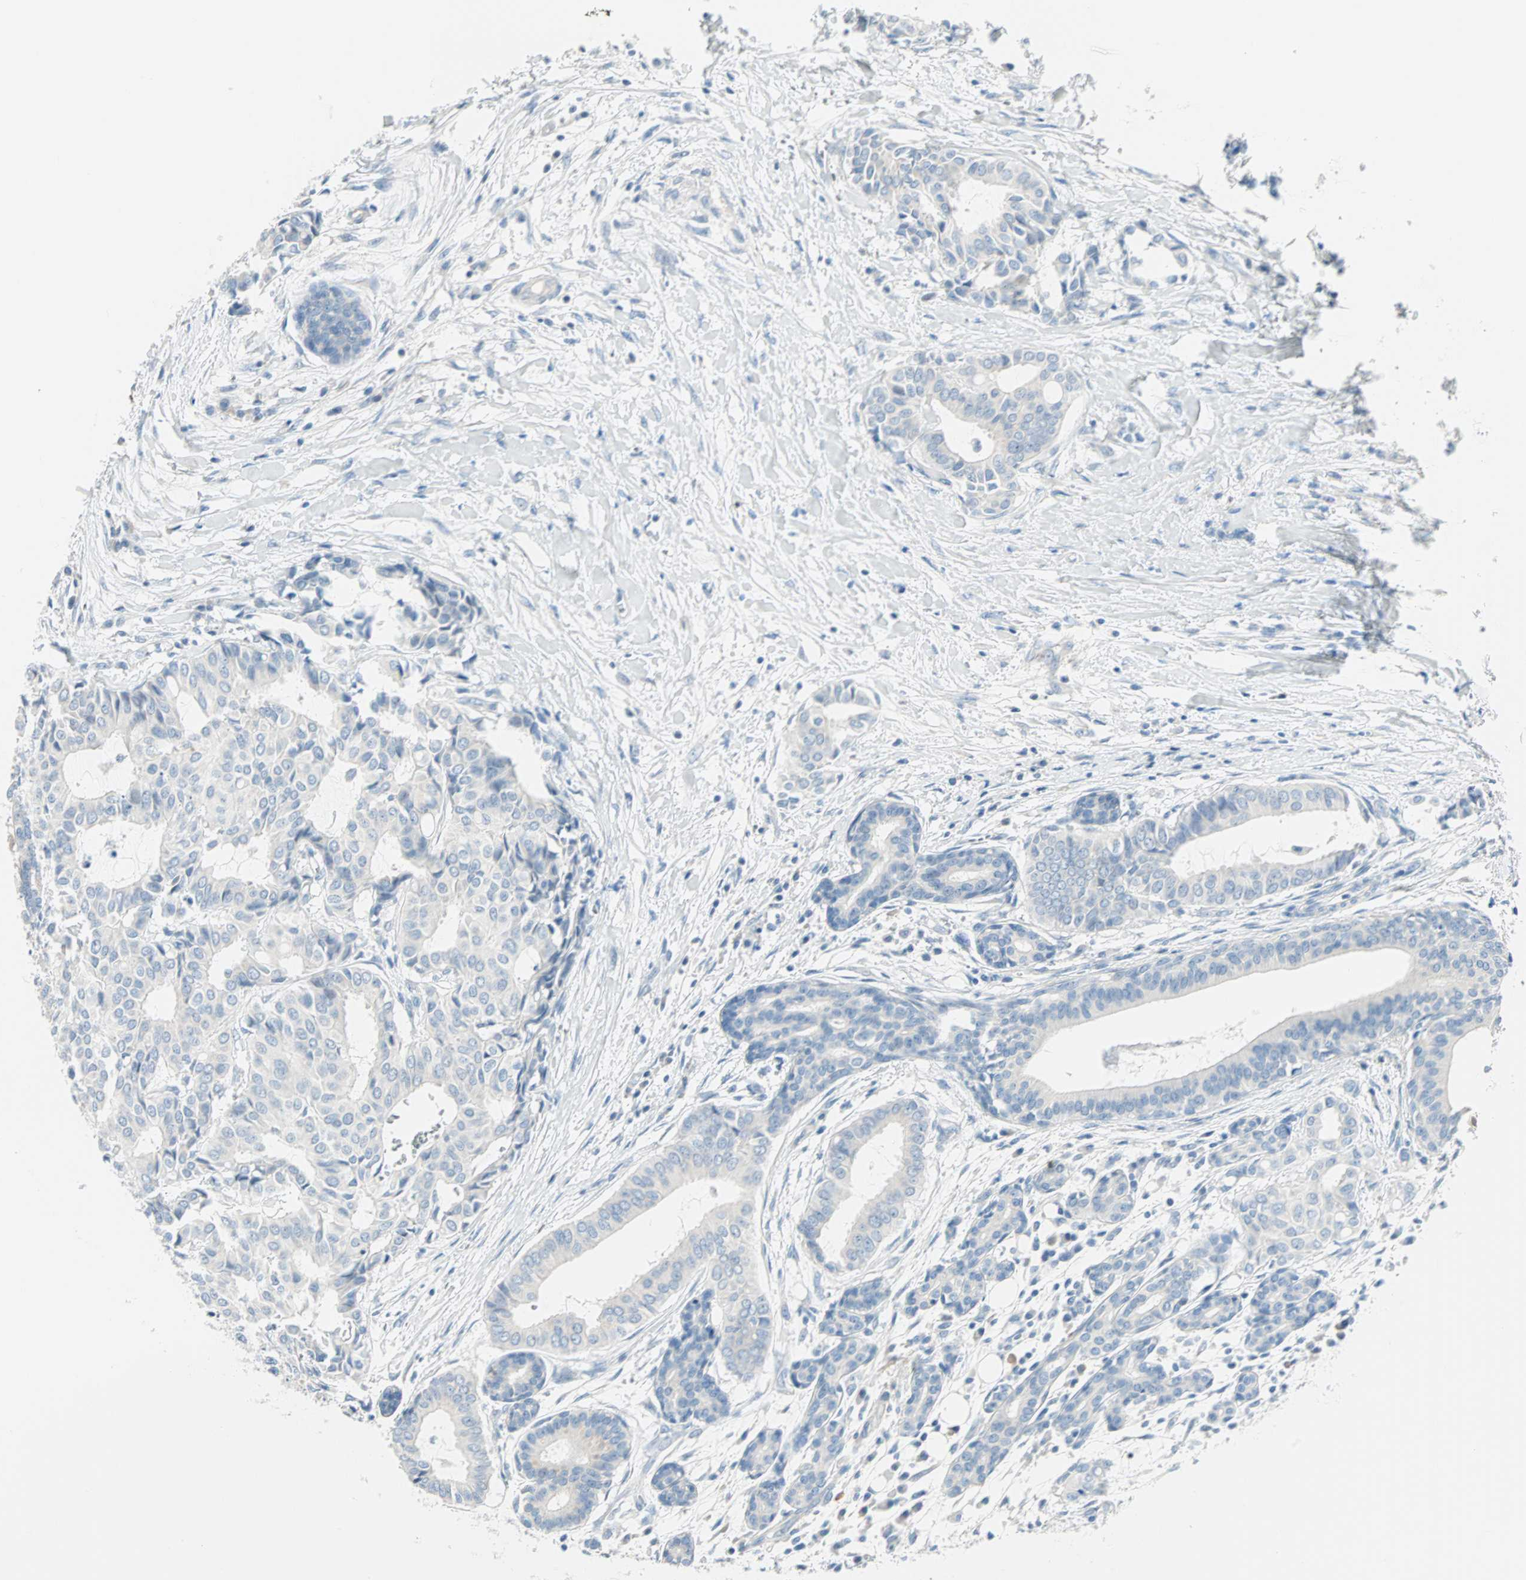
{"staining": {"intensity": "negative", "quantity": "none", "location": "none"}, "tissue": "head and neck cancer", "cell_type": "Tumor cells", "image_type": "cancer", "snomed": [{"axis": "morphology", "description": "Adenocarcinoma, NOS"}, {"axis": "topography", "description": "Salivary gland"}, {"axis": "topography", "description": "Head-Neck"}], "caption": "Head and neck cancer was stained to show a protein in brown. There is no significant expression in tumor cells. The staining is performed using DAB brown chromogen with nuclei counter-stained in using hematoxylin.", "gene": "SULT1C2", "patient": {"sex": "female", "age": 59}}